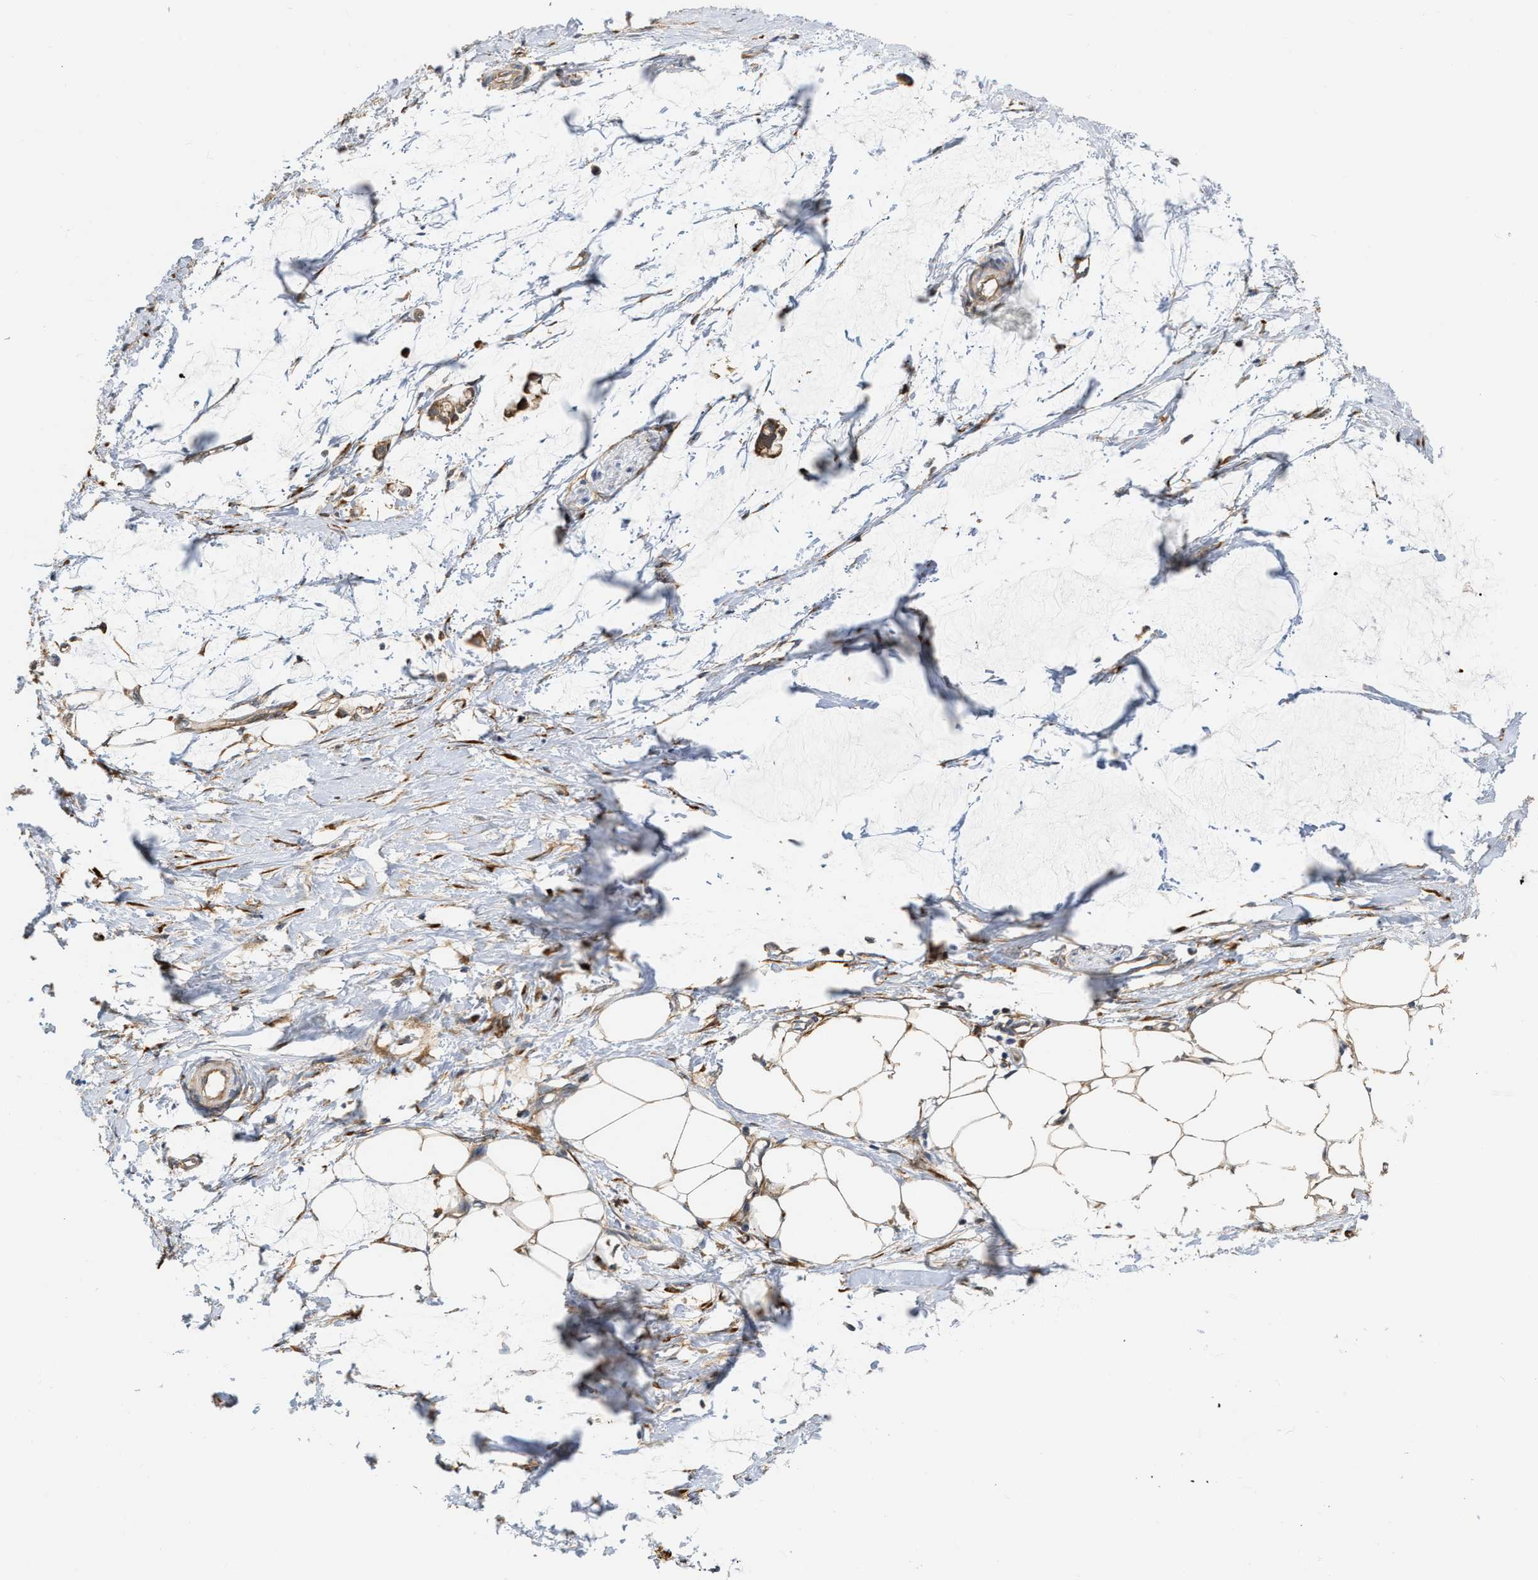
{"staining": {"intensity": "weak", "quantity": "25%-75%", "location": "cytoplasmic/membranous"}, "tissue": "adipose tissue", "cell_type": "Adipocytes", "image_type": "normal", "snomed": [{"axis": "morphology", "description": "Normal tissue, NOS"}, {"axis": "morphology", "description": "Adenocarcinoma, NOS"}, {"axis": "topography", "description": "Colon"}, {"axis": "topography", "description": "Peripheral nerve tissue"}], "caption": "Protein expression analysis of normal adipose tissue exhibits weak cytoplasmic/membranous expression in about 25%-75% of adipocytes. (brown staining indicates protein expression, while blue staining denotes nuclei).", "gene": "IQCE", "patient": {"sex": "male", "age": 14}}